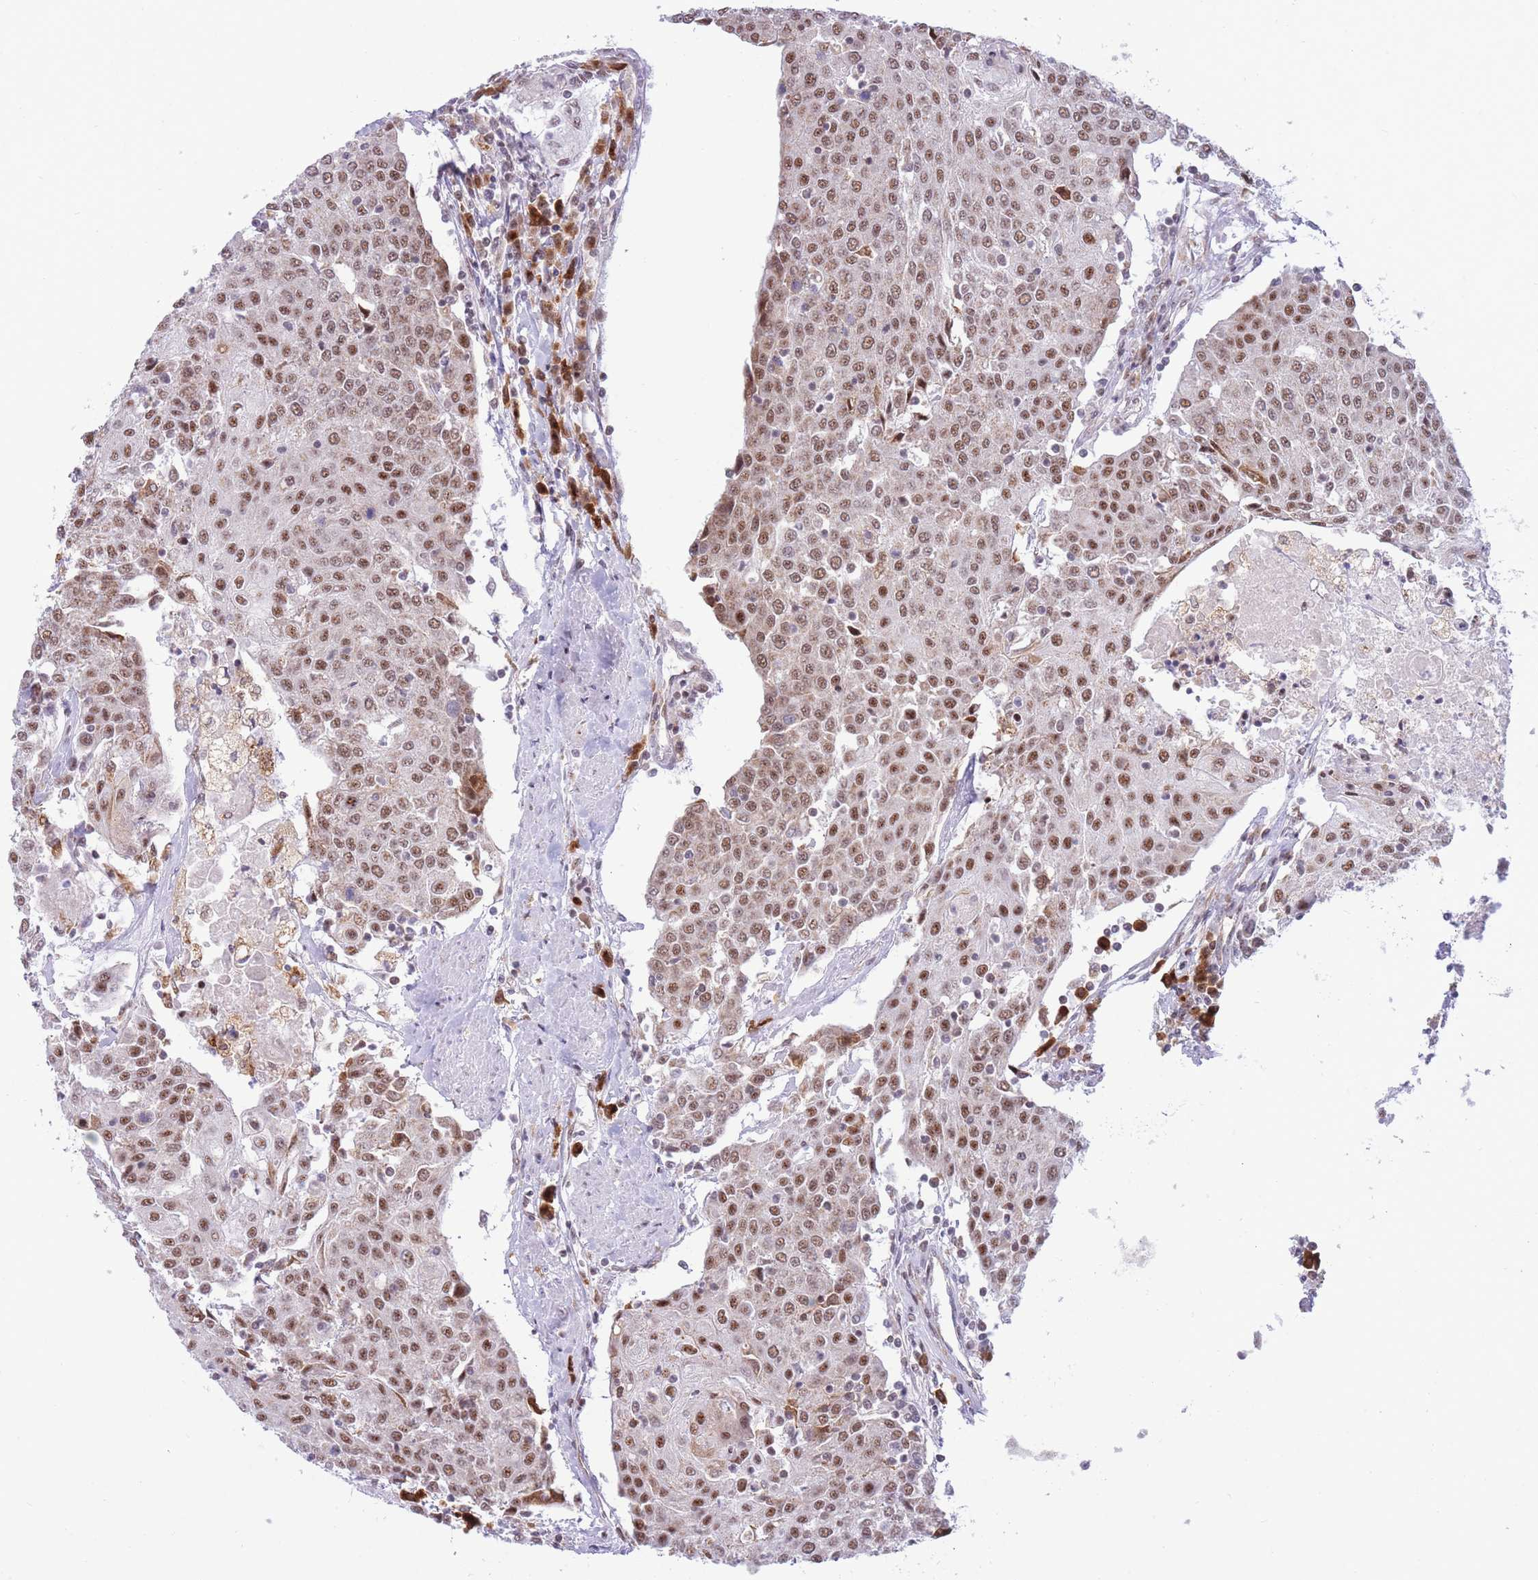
{"staining": {"intensity": "moderate", "quantity": ">75%", "location": "nuclear"}, "tissue": "urothelial cancer", "cell_type": "Tumor cells", "image_type": "cancer", "snomed": [{"axis": "morphology", "description": "Urothelial carcinoma, High grade"}, {"axis": "topography", "description": "Urinary bladder"}], "caption": "Immunohistochemistry of human urothelial carcinoma (high-grade) reveals medium levels of moderate nuclear staining in about >75% of tumor cells.", "gene": "CYP2B6", "patient": {"sex": "female", "age": 85}}